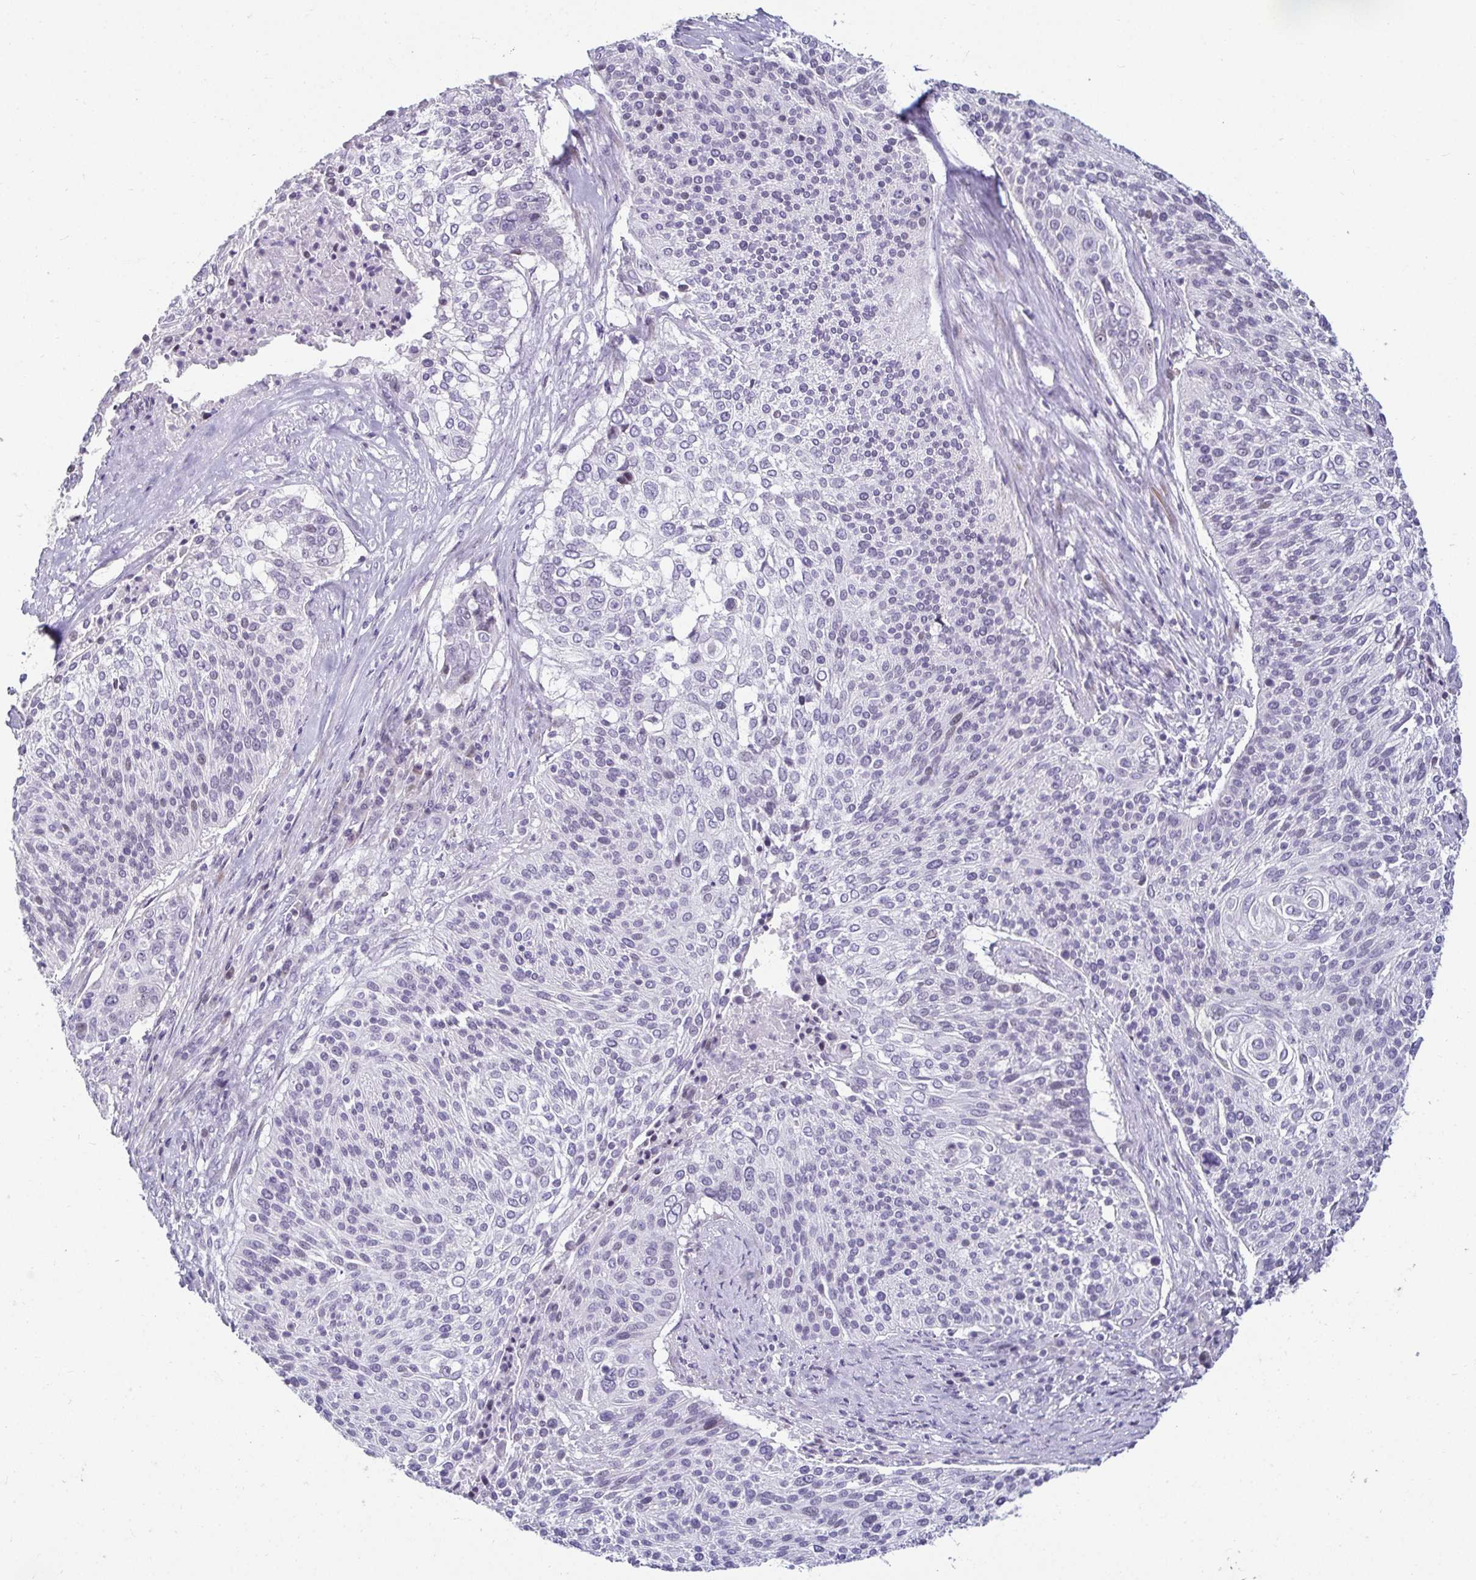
{"staining": {"intensity": "negative", "quantity": "none", "location": "none"}, "tissue": "cervical cancer", "cell_type": "Tumor cells", "image_type": "cancer", "snomed": [{"axis": "morphology", "description": "Squamous cell carcinoma, NOS"}, {"axis": "topography", "description": "Cervix"}], "caption": "This is a micrograph of immunohistochemistry staining of cervical squamous cell carcinoma, which shows no expression in tumor cells. (DAB (3,3'-diaminobenzidine) immunohistochemistry, high magnification).", "gene": "CR2", "patient": {"sex": "female", "age": 31}}